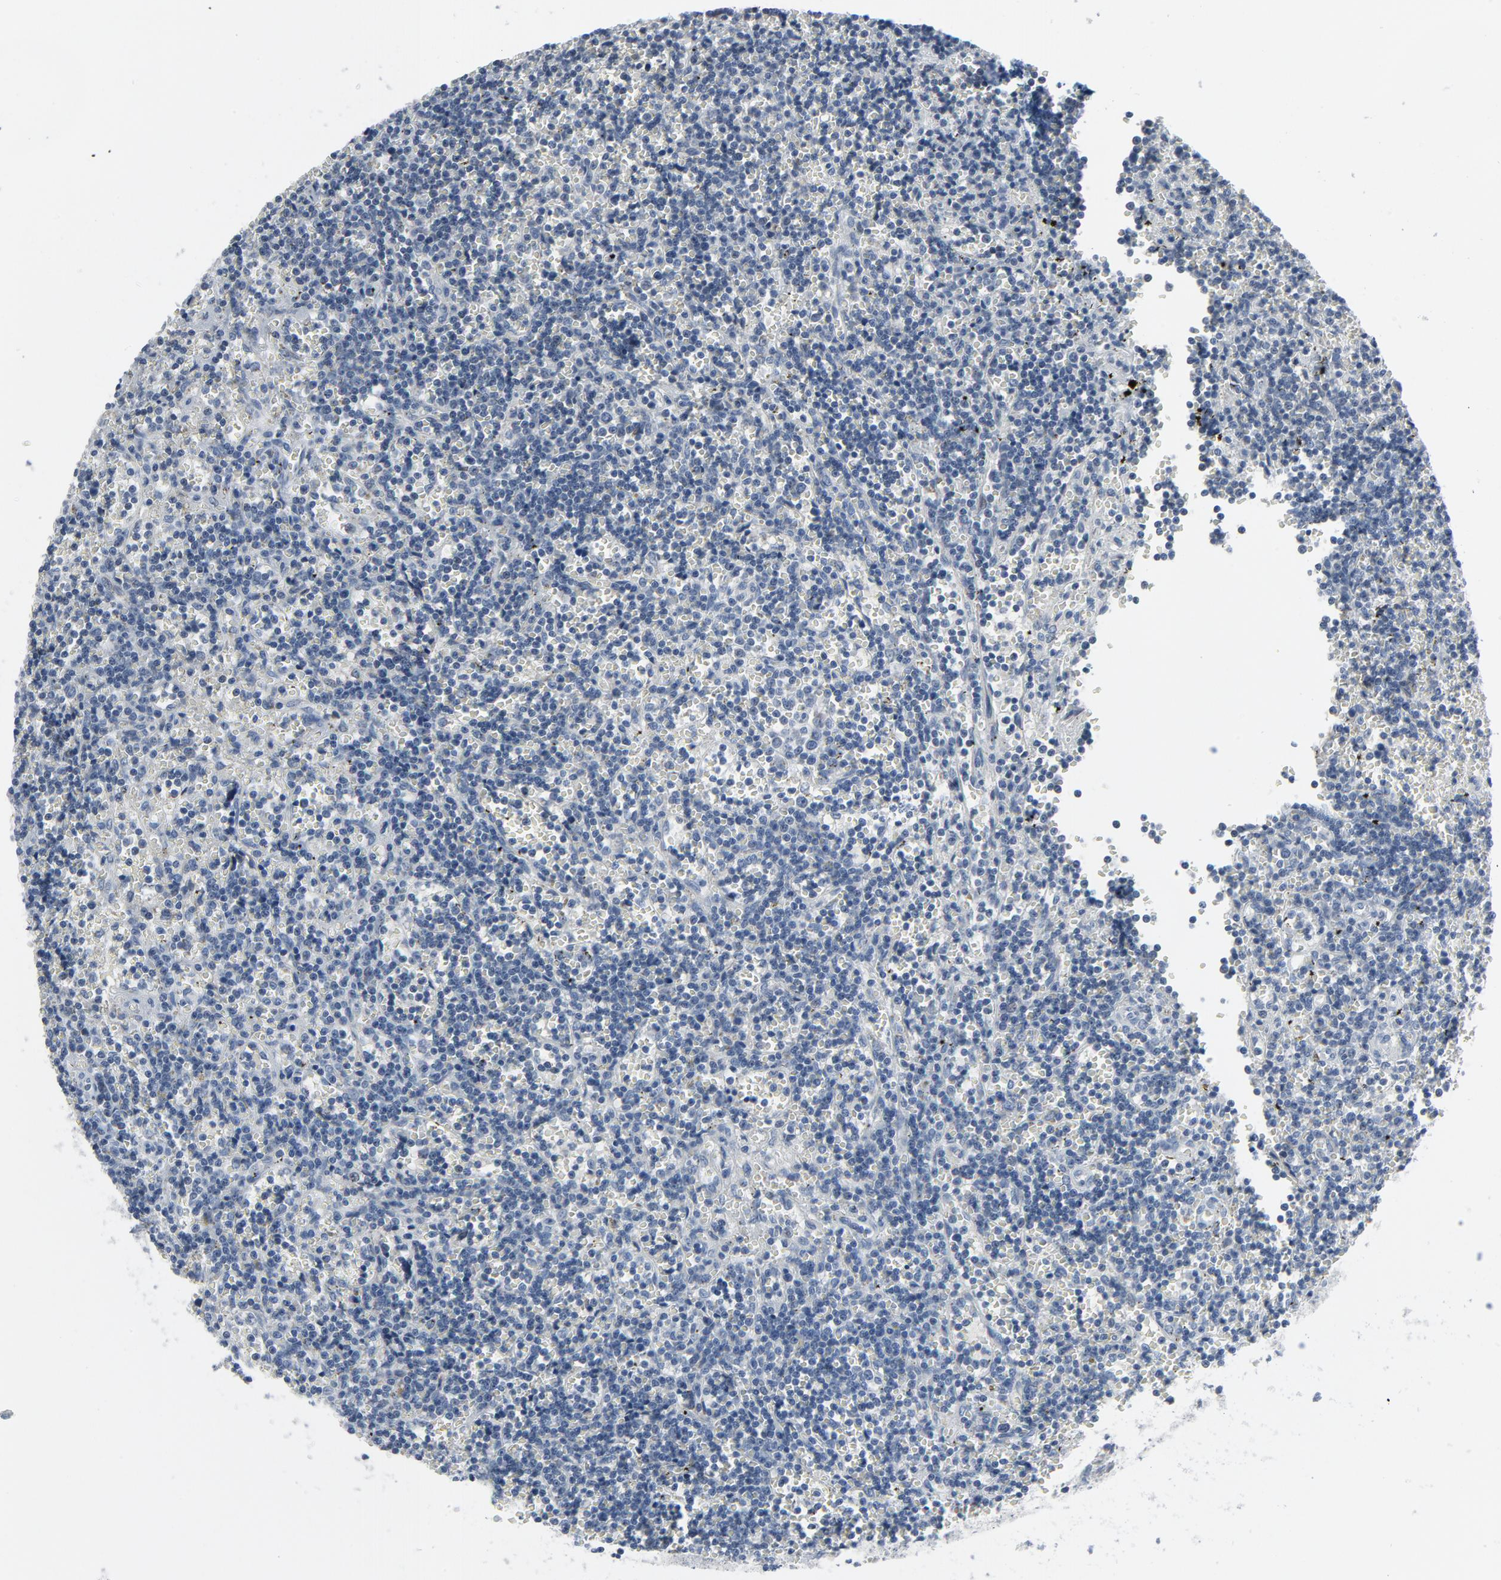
{"staining": {"intensity": "negative", "quantity": "none", "location": "none"}, "tissue": "lymphoma", "cell_type": "Tumor cells", "image_type": "cancer", "snomed": [{"axis": "morphology", "description": "Malignant lymphoma, non-Hodgkin's type, Low grade"}, {"axis": "topography", "description": "Spleen"}], "caption": "Immunohistochemical staining of human lymphoma exhibits no significant expression in tumor cells.", "gene": "GPX2", "patient": {"sex": "male", "age": 60}}